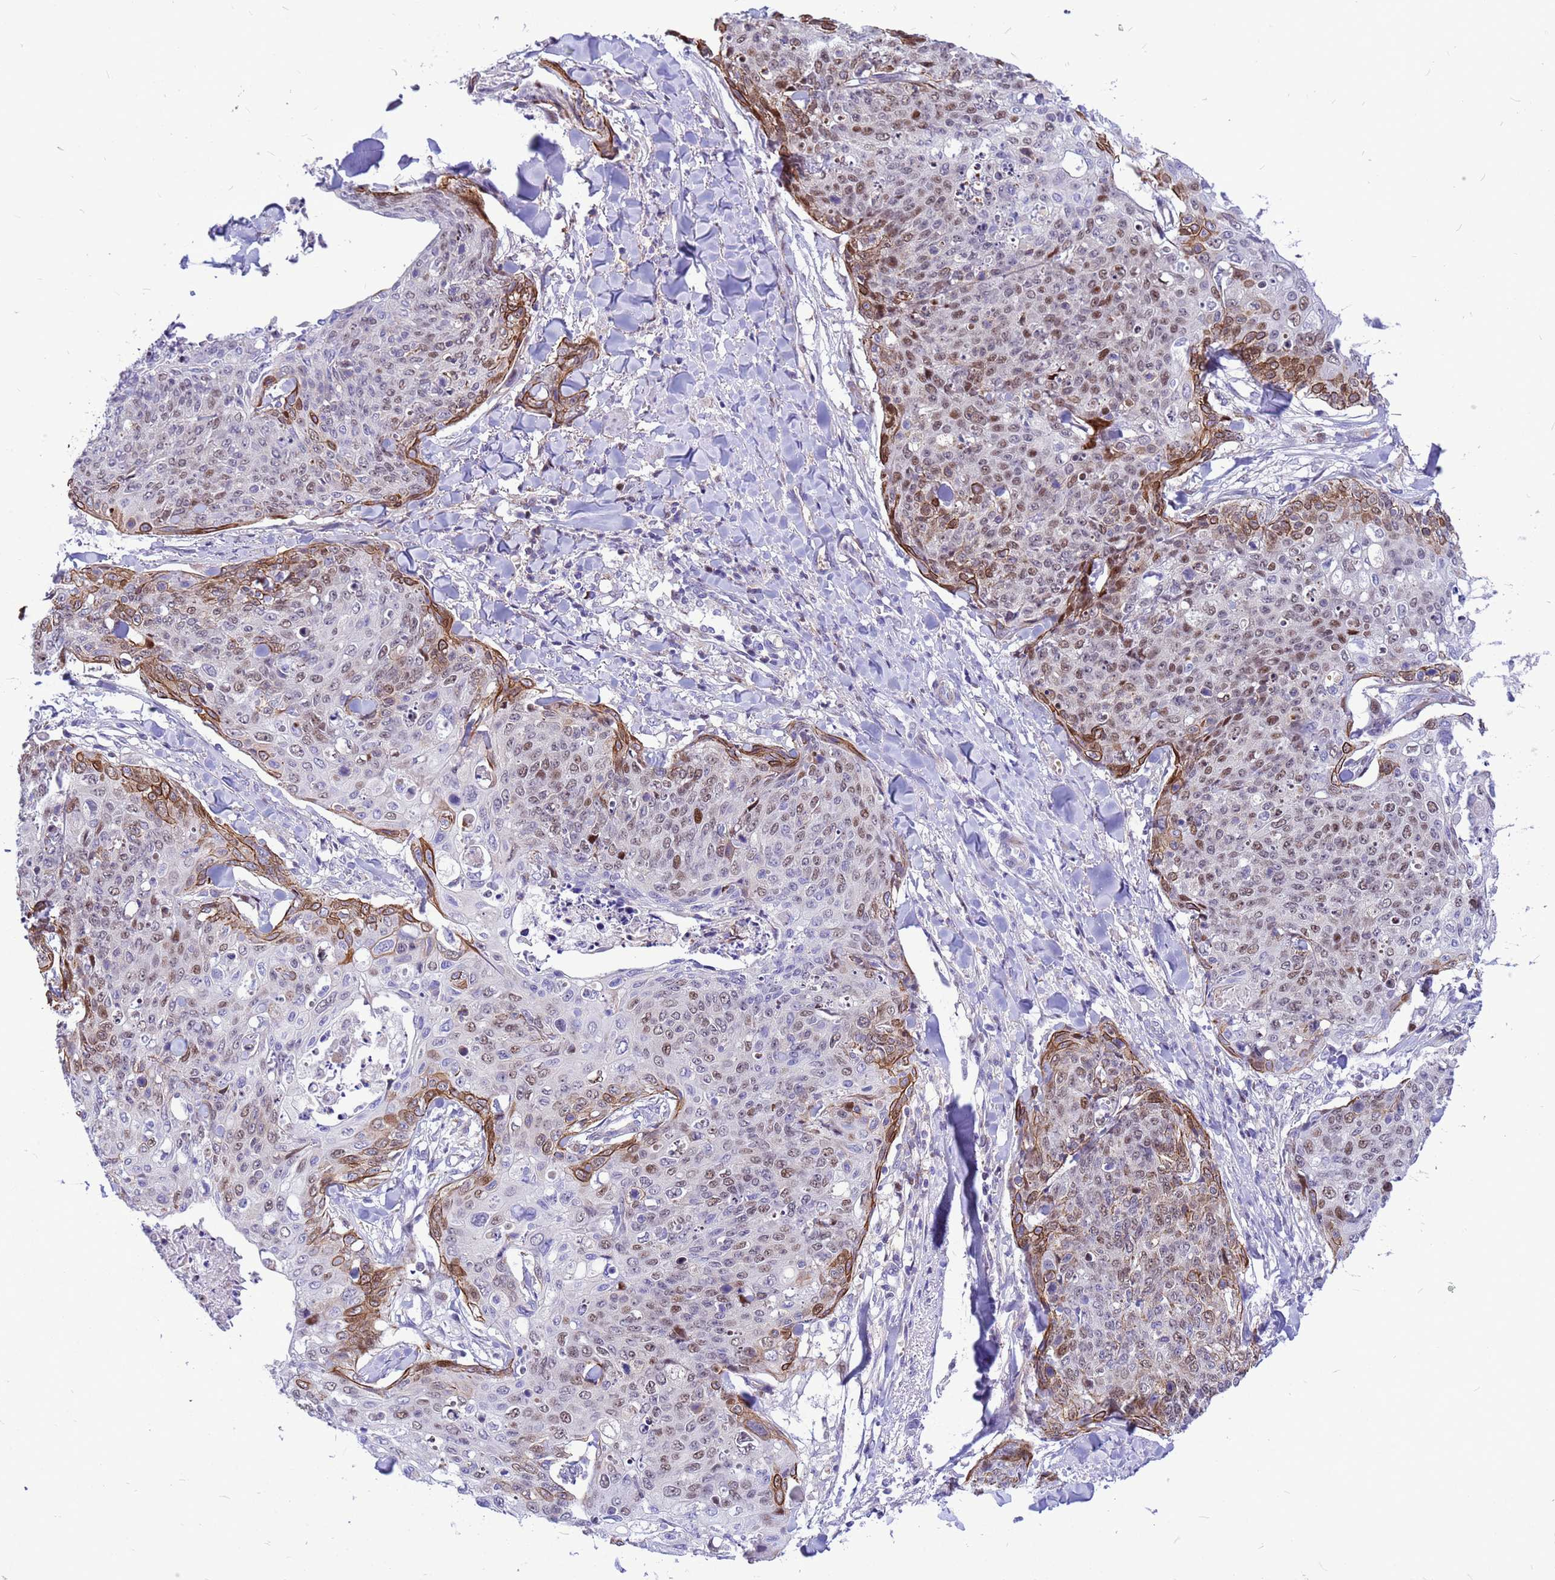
{"staining": {"intensity": "moderate", "quantity": "25%-75%", "location": "cytoplasmic/membranous,nuclear"}, "tissue": "skin cancer", "cell_type": "Tumor cells", "image_type": "cancer", "snomed": [{"axis": "morphology", "description": "Squamous cell carcinoma, NOS"}, {"axis": "topography", "description": "Skin"}, {"axis": "topography", "description": "Vulva"}], "caption": "A brown stain shows moderate cytoplasmic/membranous and nuclear staining of a protein in skin squamous cell carcinoma tumor cells.", "gene": "ADAMTS7", "patient": {"sex": "female", "age": 85}}